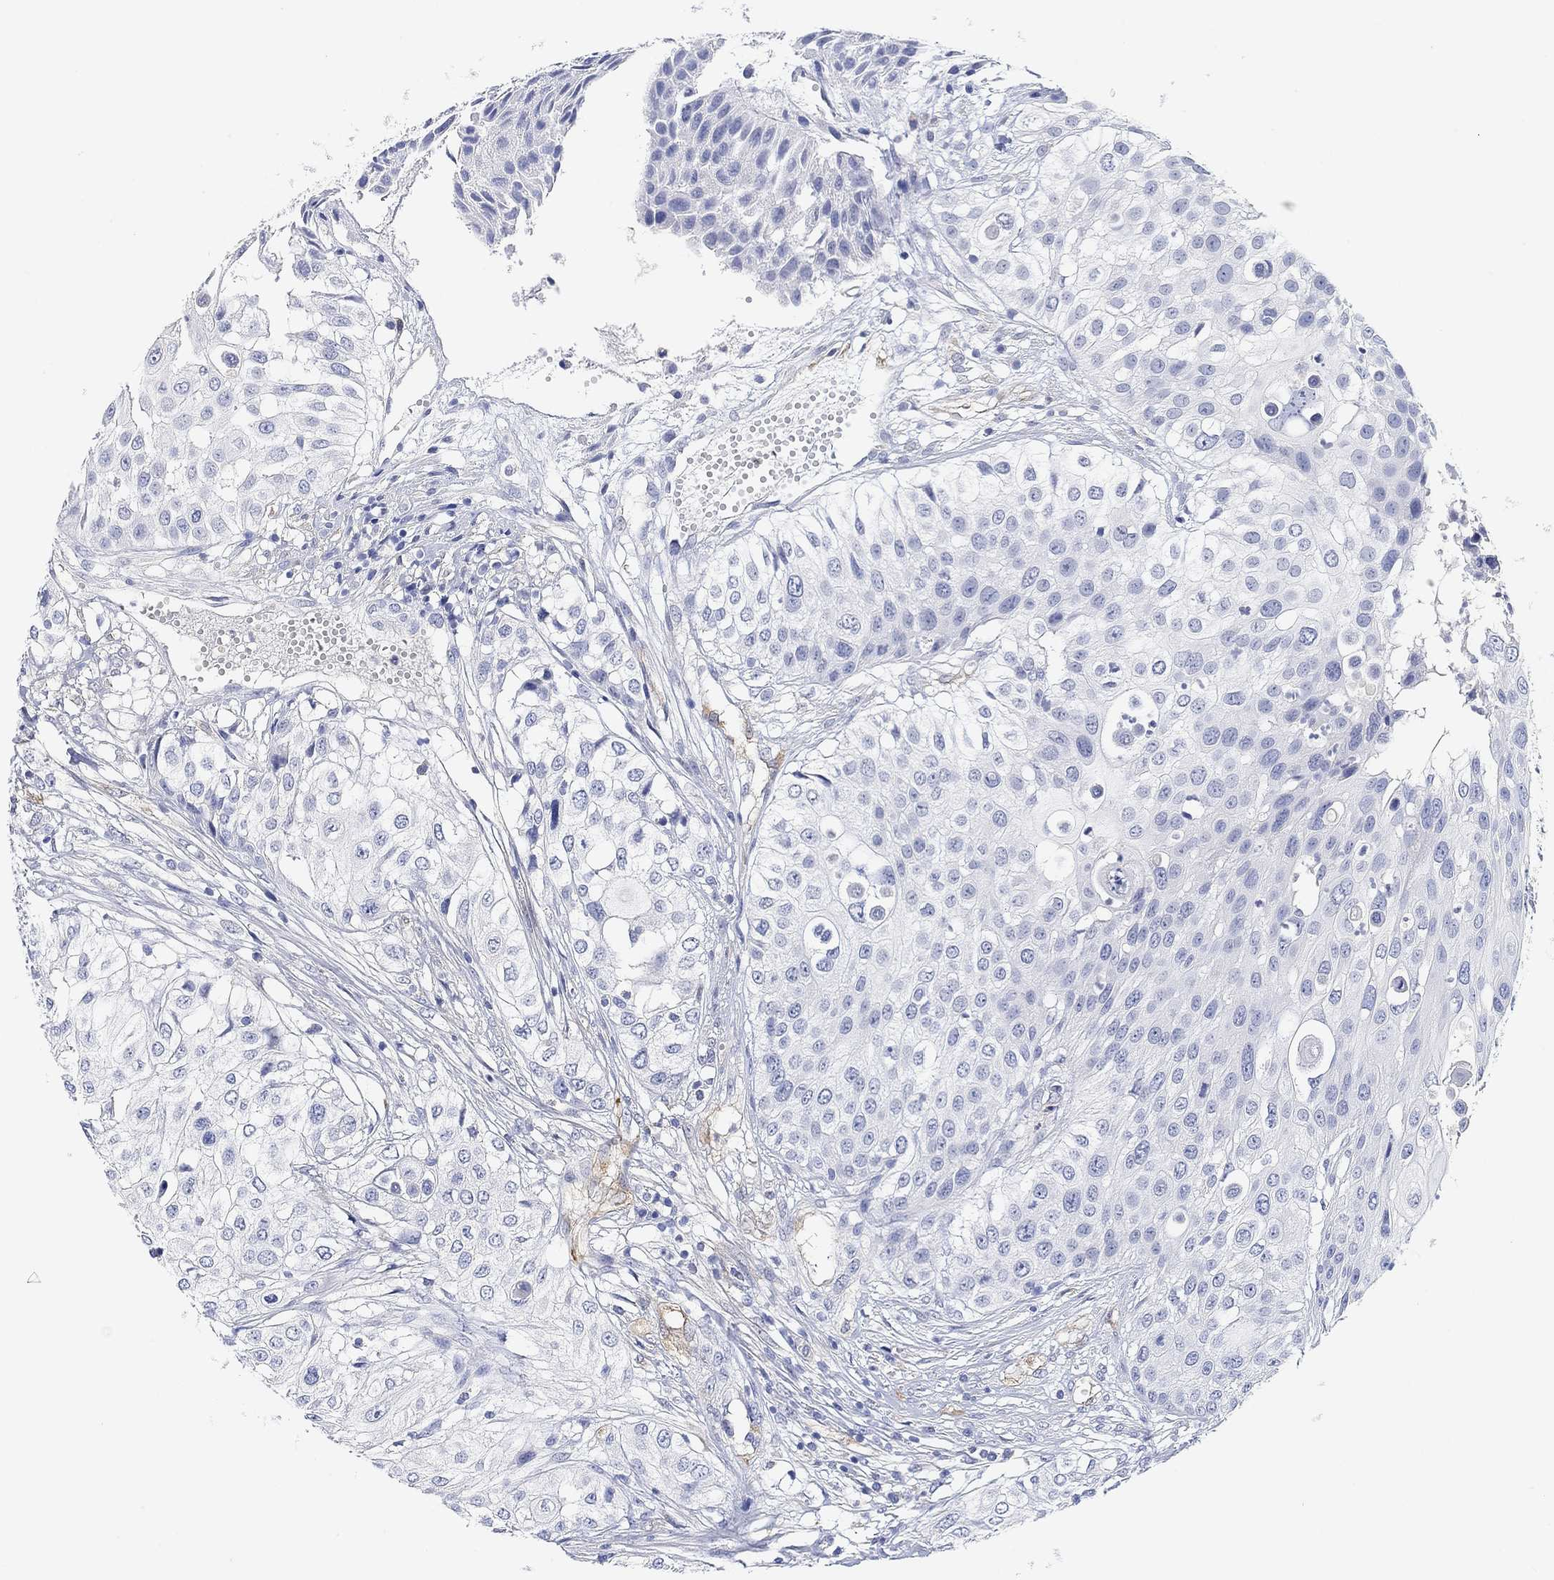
{"staining": {"intensity": "negative", "quantity": "none", "location": "none"}, "tissue": "urothelial cancer", "cell_type": "Tumor cells", "image_type": "cancer", "snomed": [{"axis": "morphology", "description": "Urothelial carcinoma, High grade"}, {"axis": "topography", "description": "Urinary bladder"}], "caption": "Tumor cells show no significant staining in urothelial cancer.", "gene": "VAT1L", "patient": {"sex": "female", "age": 79}}